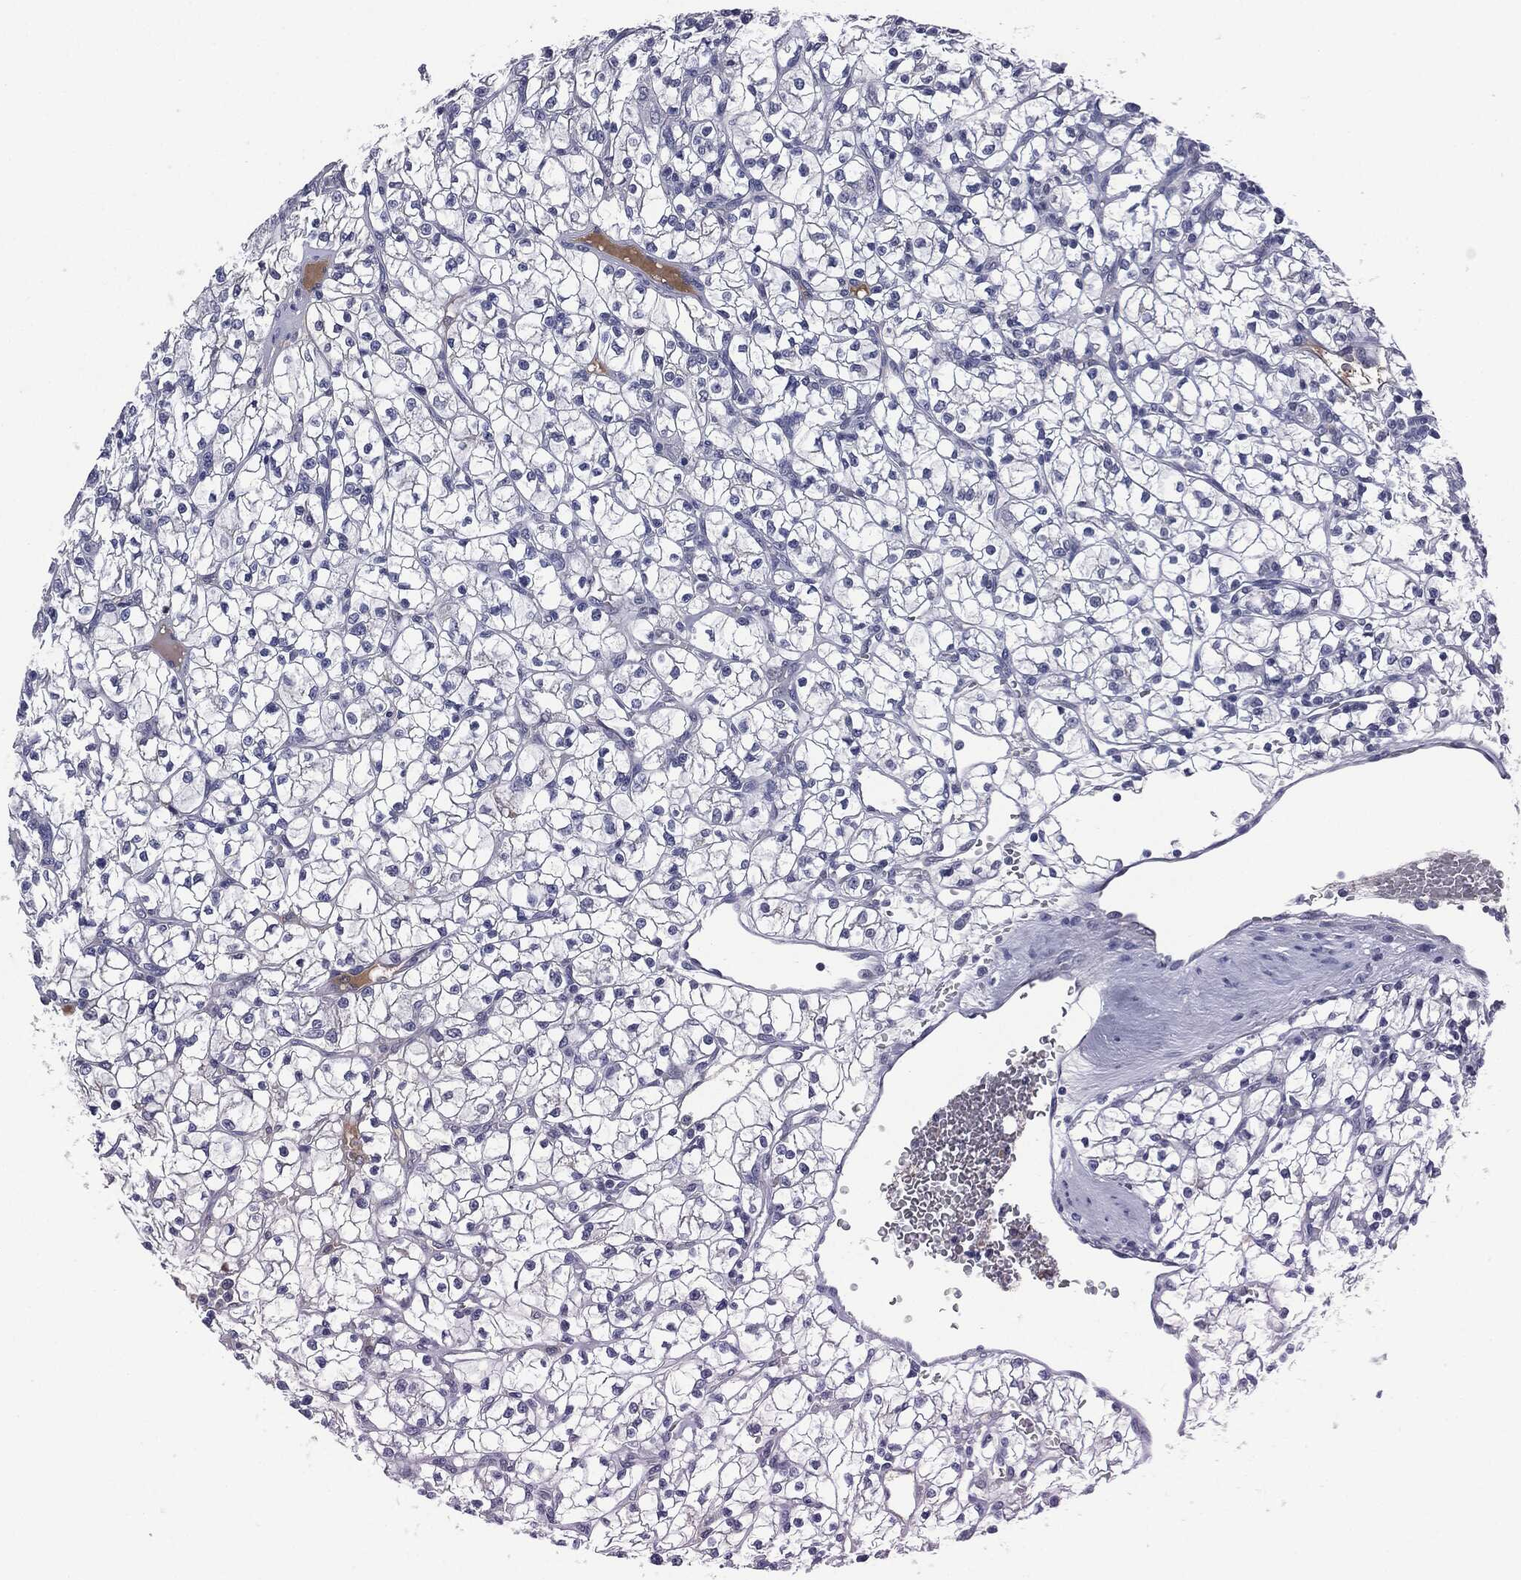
{"staining": {"intensity": "negative", "quantity": "none", "location": "none"}, "tissue": "renal cancer", "cell_type": "Tumor cells", "image_type": "cancer", "snomed": [{"axis": "morphology", "description": "Adenocarcinoma, NOS"}, {"axis": "topography", "description": "Kidney"}], "caption": "Renal cancer (adenocarcinoma) was stained to show a protein in brown. There is no significant expression in tumor cells.", "gene": "SIGLEC7", "patient": {"sex": "female", "age": 64}}